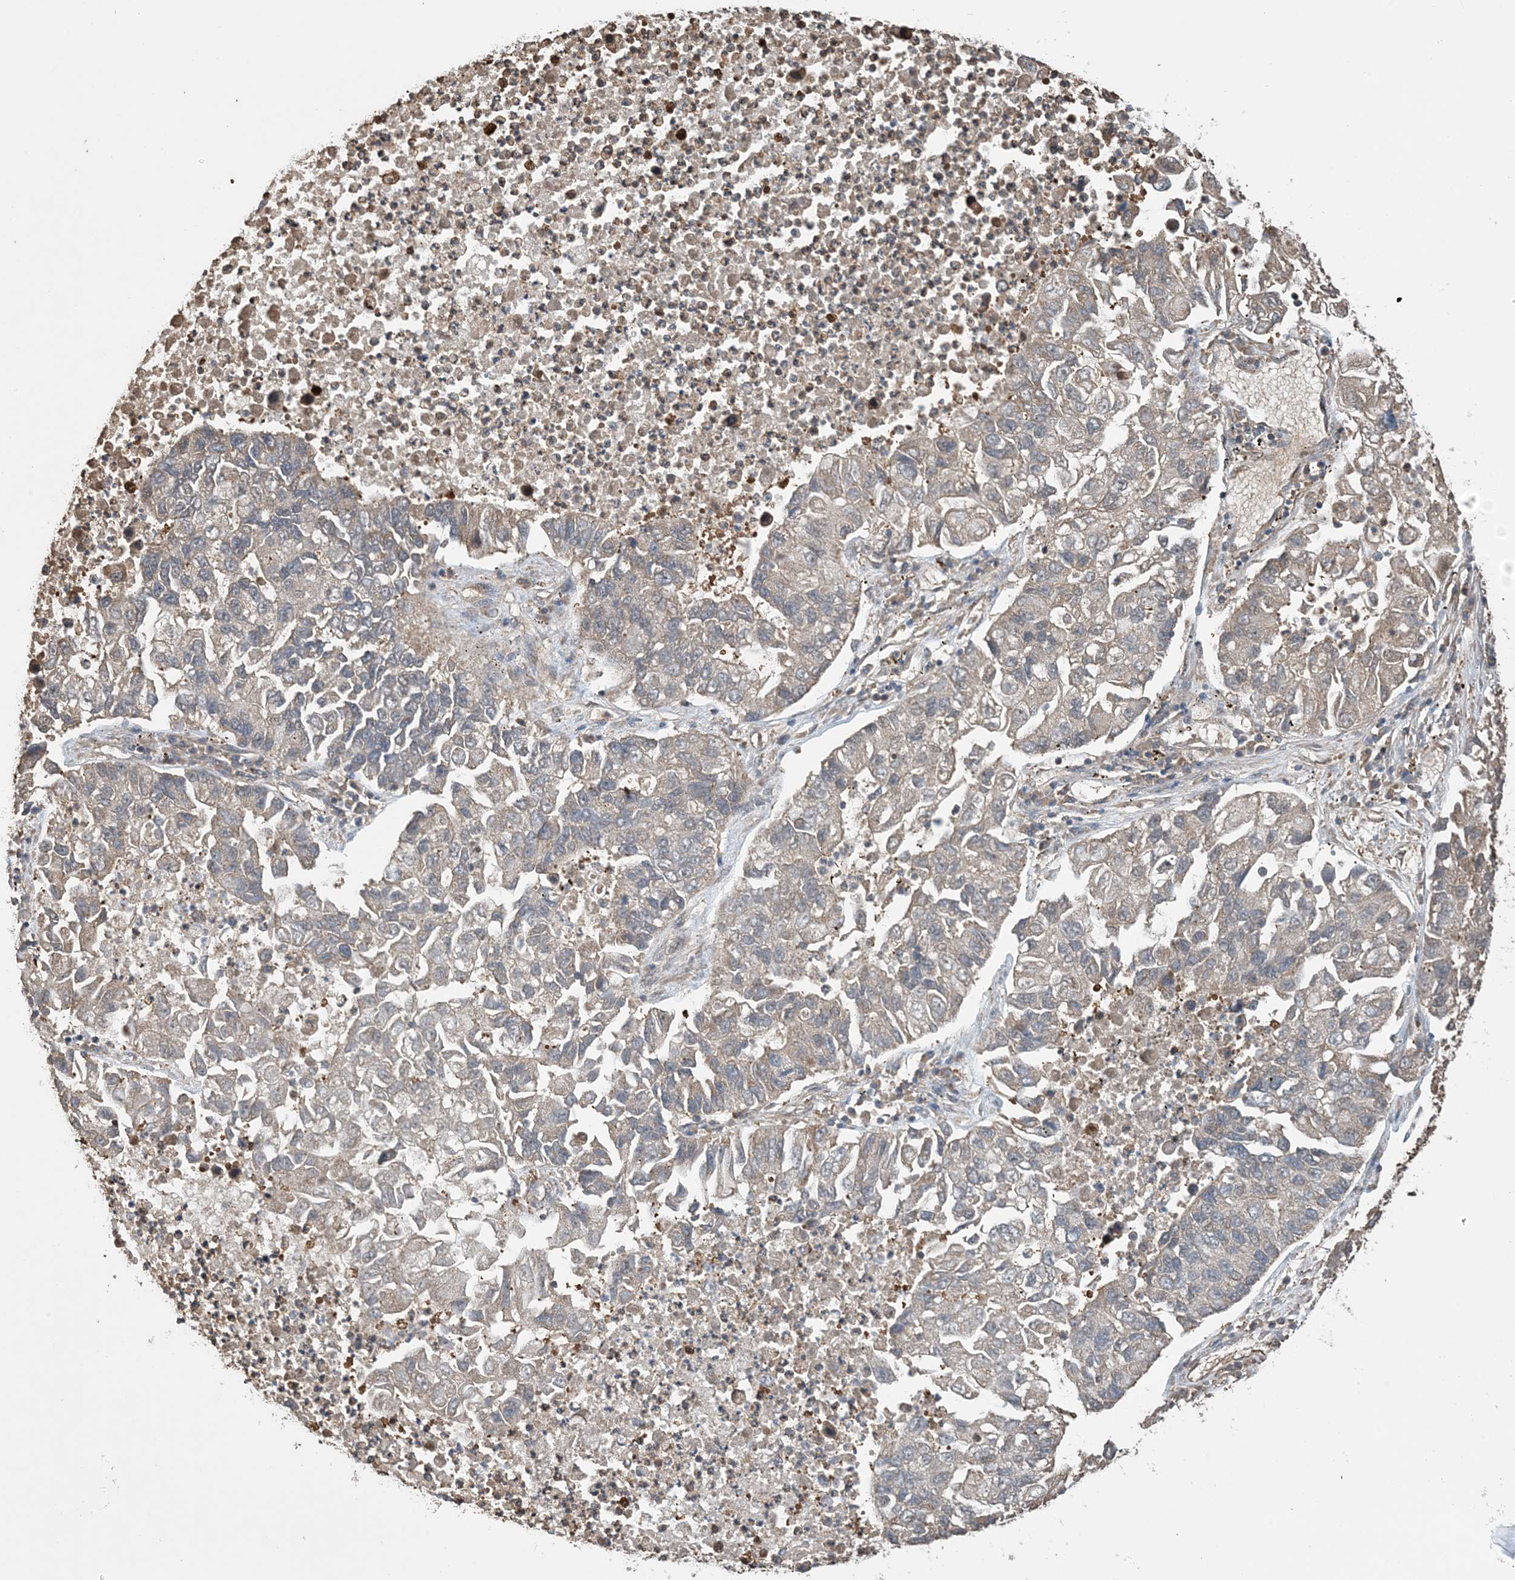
{"staining": {"intensity": "negative", "quantity": "none", "location": "none"}, "tissue": "lung cancer", "cell_type": "Tumor cells", "image_type": "cancer", "snomed": [{"axis": "morphology", "description": "Adenocarcinoma, NOS"}, {"axis": "topography", "description": "Lung"}], "caption": "An image of lung adenocarcinoma stained for a protein demonstrates no brown staining in tumor cells.", "gene": "HSPA1A", "patient": {"sex": "female", "age": 51}}